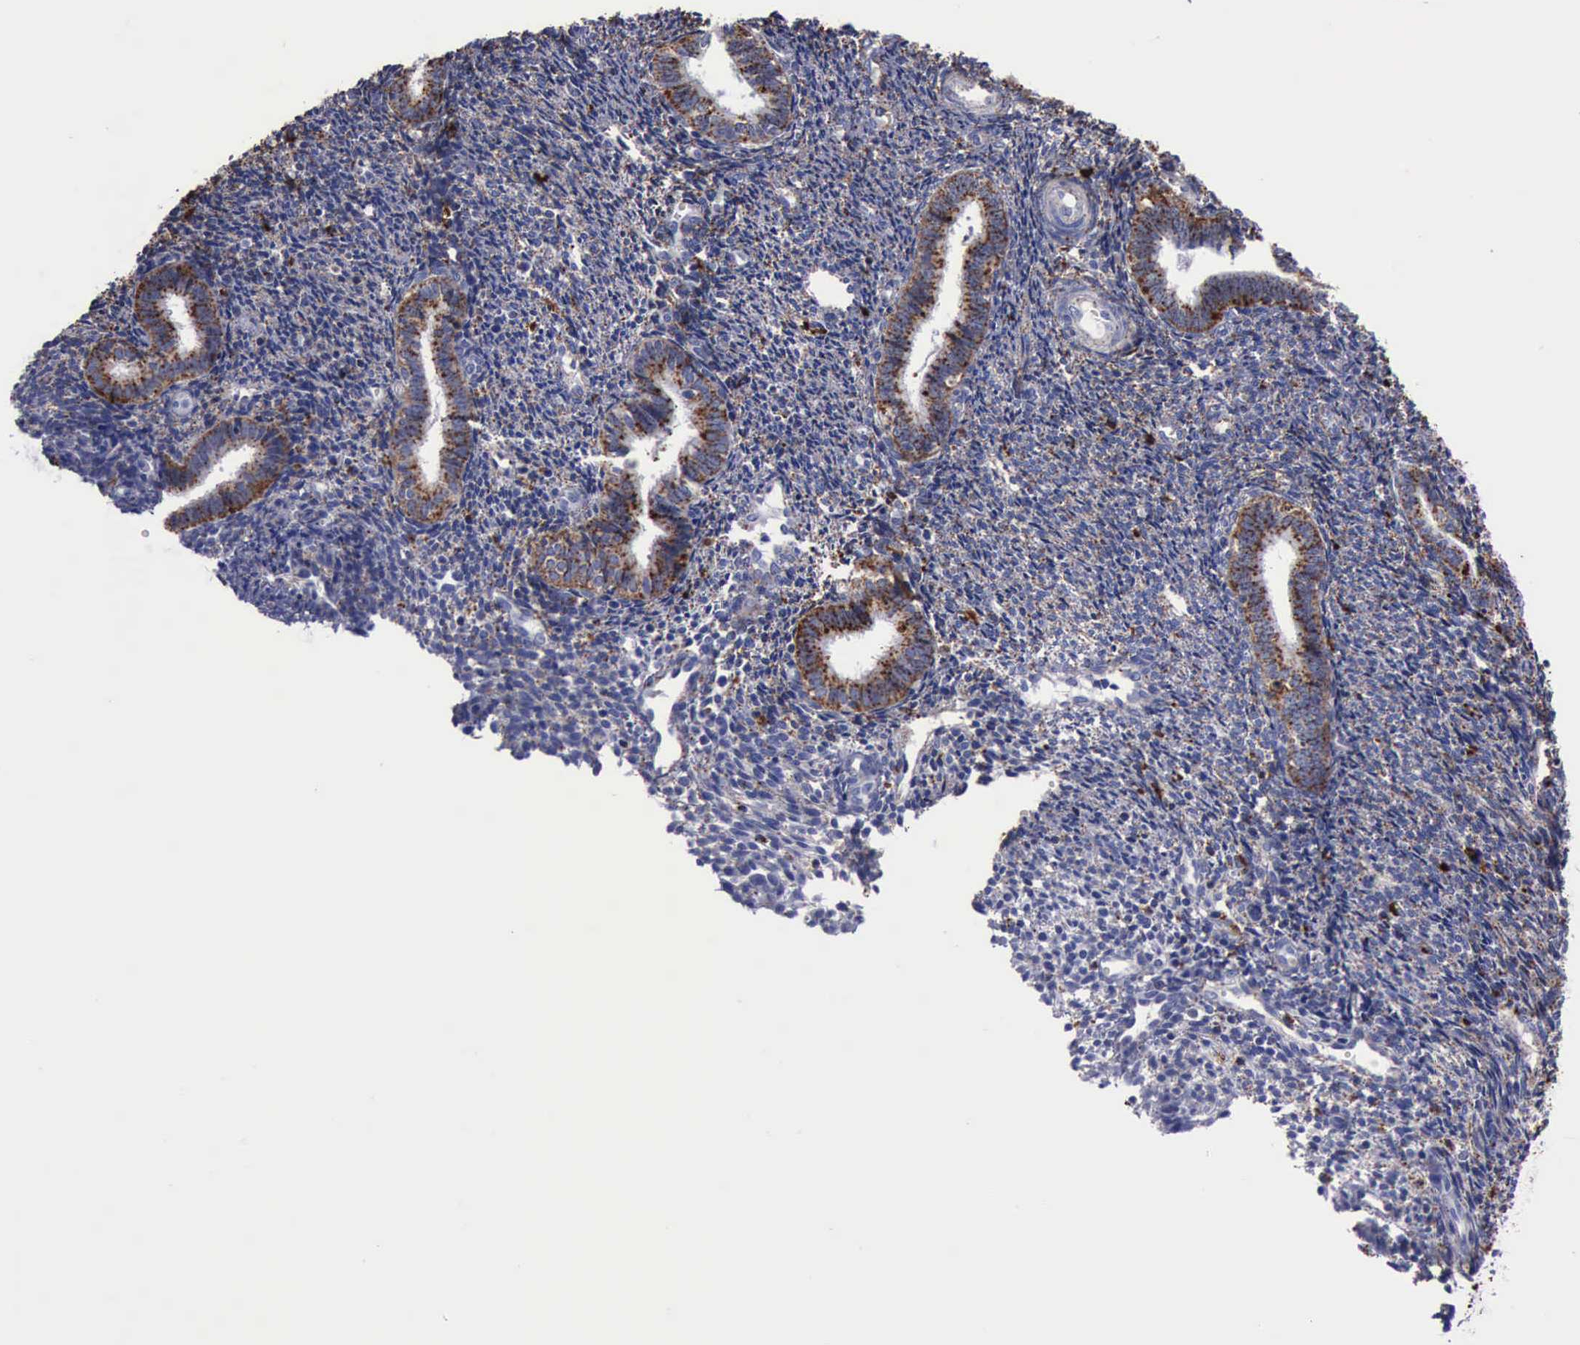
{"staining": {"intensity": "weak", "quantity": "<25%", "location": "cytoplasmic/membranous"}, "tissue": "endometrium", "cell_type": "Cells in endometrial stroma", "image_type": "normal", "snomed": [{"axis": "morphology", "description": "Normal tissue, NOS"}, {"axis": "topography", "description": "Endometrium"}], "caption": "Immunohistochemistry image of benign endometrium stained for a protein (brown), which shows no positivity in cells in endometrial stroma. The staining is performed using DAB brown chromogen with nuclei counter-stained in using hematoxylin.", "gene": "CTSD", "patient": {"sex": "female", "age": 27}}